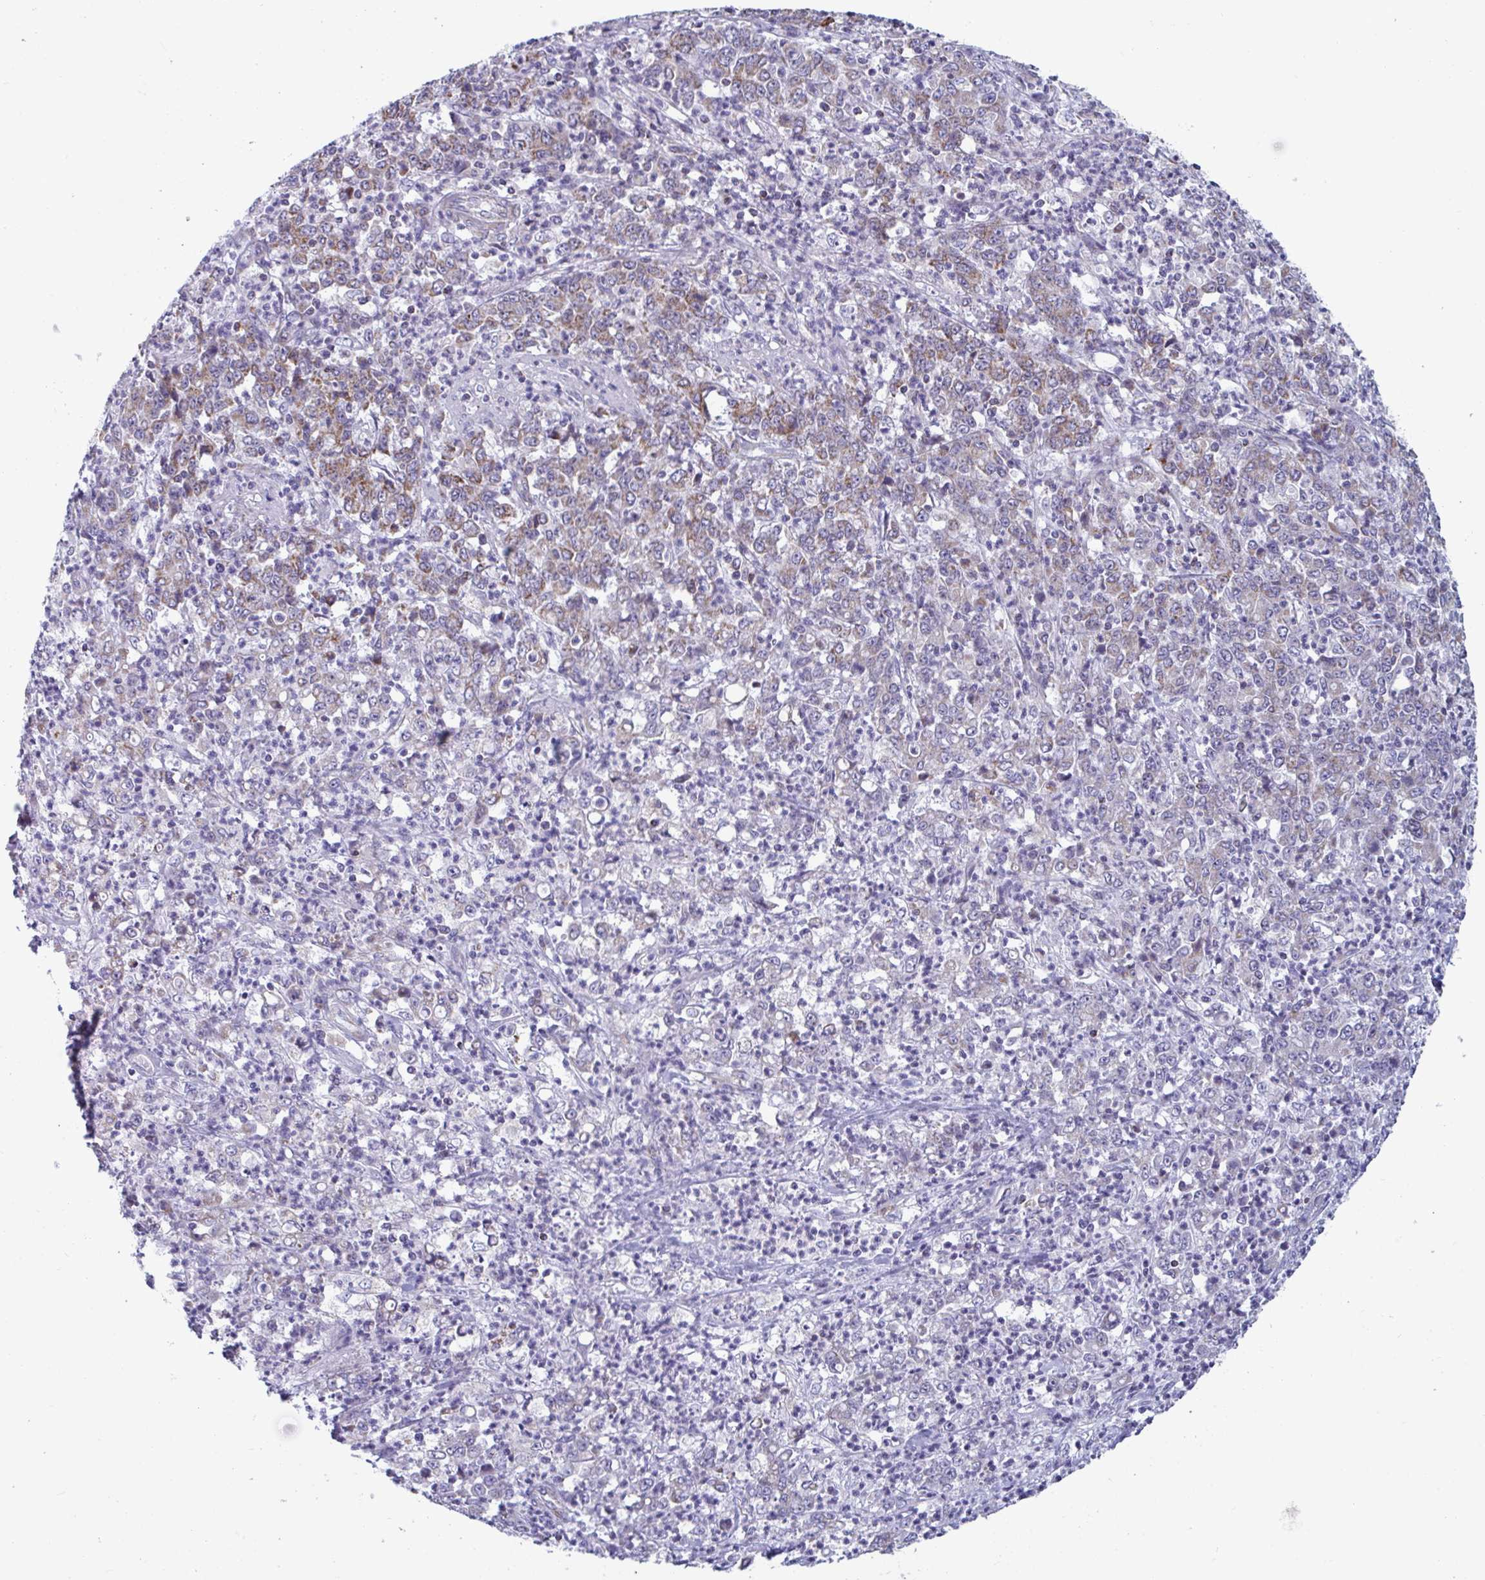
{"staining": {"intensity": "moderate", "quantity": "<25%", "location": "cytoplasmic/membranous"}, "tissue": "stomach cancer", "cell_type": "Tumor cells", "image_type": "cancer", "snomed": [{"axis": "morphology", "description": "Adenocarcinoma, NOS"}, {"axis": "topography", "description": "Stomach, lower"}], "caption": "Human adenocarcinoma (stomach) stained with a brown dye shows moderate cytoplasmic/membranous positive expression in approximately <25% of tumor cells.", "gene": "BCAT2", "patient": {"sex": "female", "age": 71}}